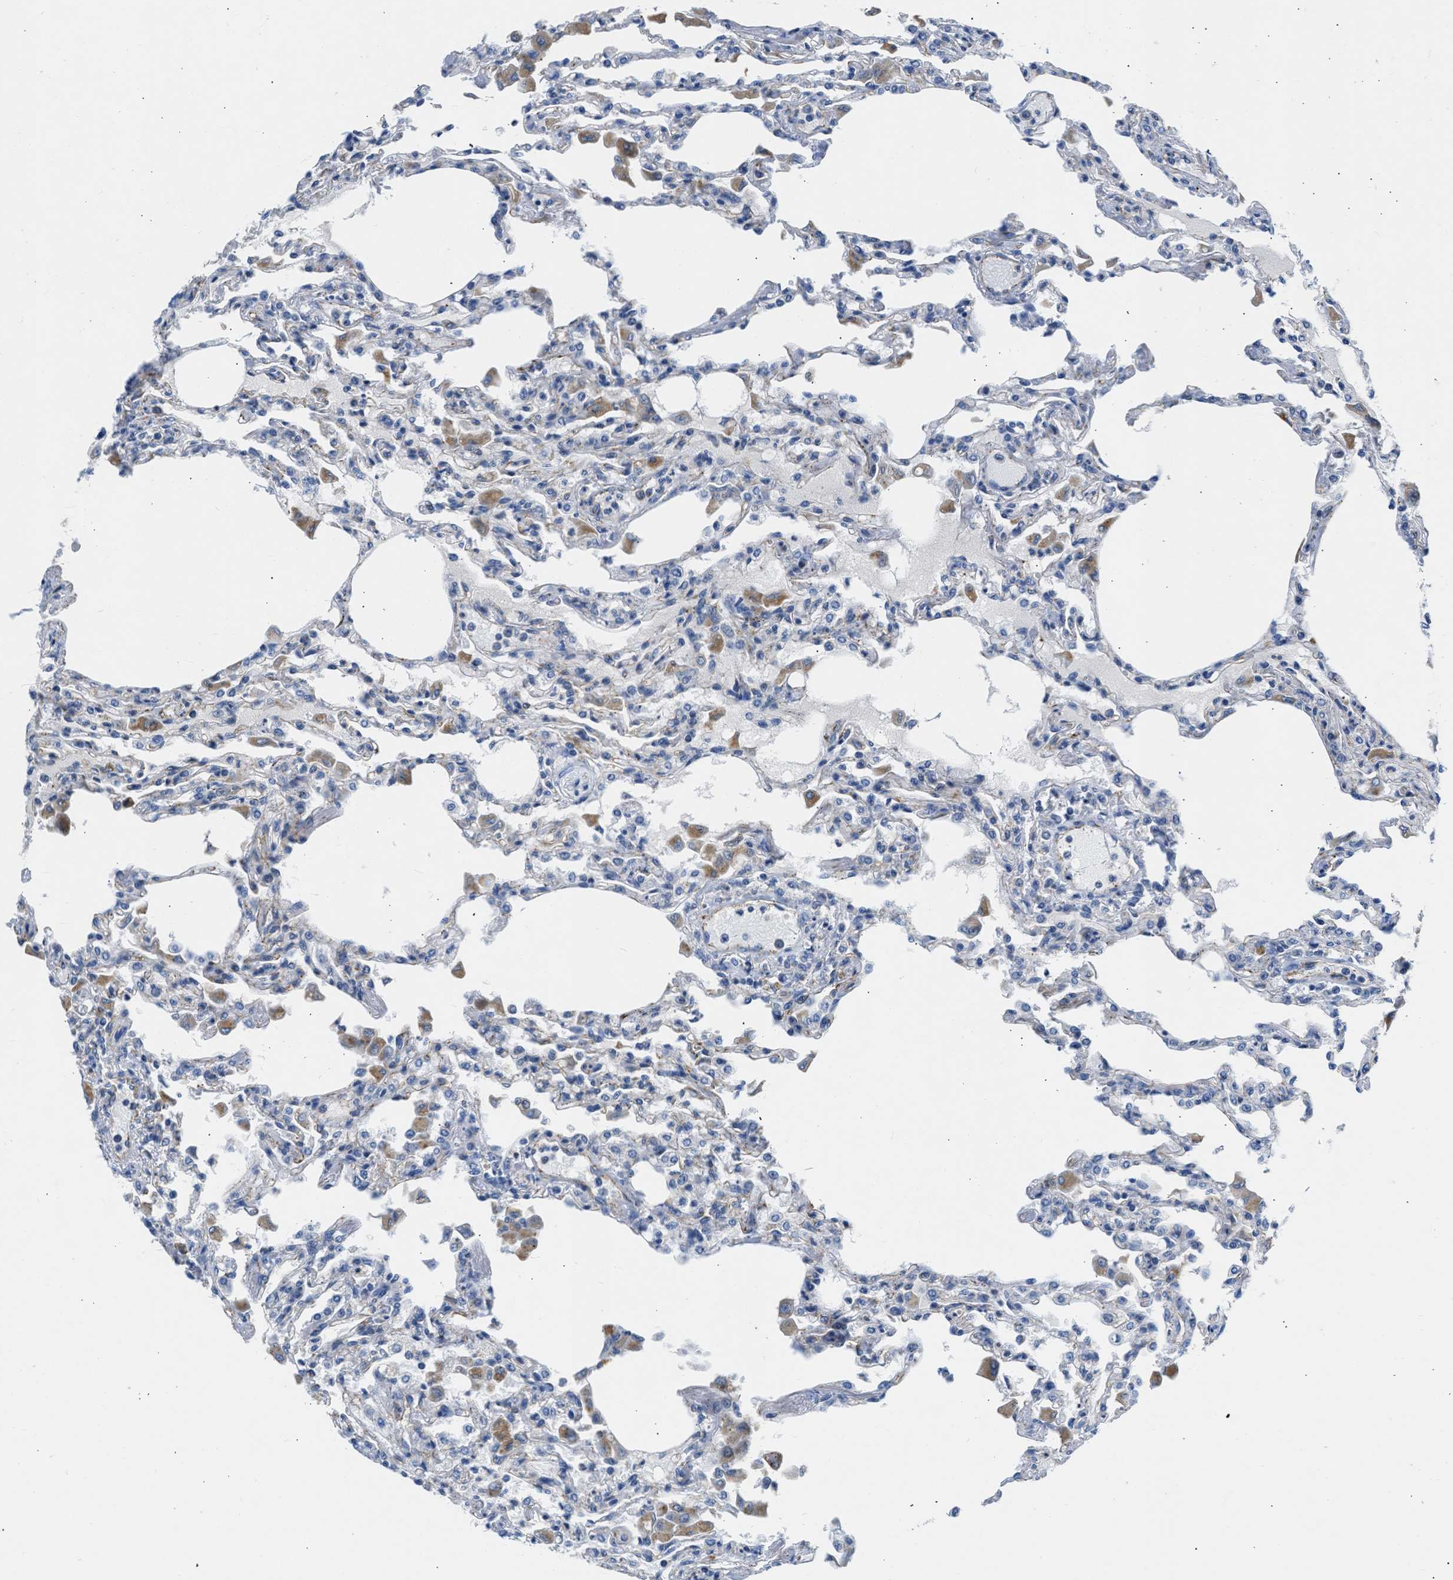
{"staining": {"intensity": "negative", "quantity": "none", "location": "none"}, "tissue": "lung", "cell_type": "Alveolar cells", "image_type": "normal", "snomed": [{"axis": "morphology", "description": "Normal tissue, NOS"}, {"axis": "topography", "description": "Bronchus"}, {"axis": "topography", "description": "Lung"}], "caption": "This is an immunohistochemistry (IHC) image of normal human lung. There is no staining in alveolar cells.", "gene": "ULK4", "patient": {"sex": "female", "age": 49}}